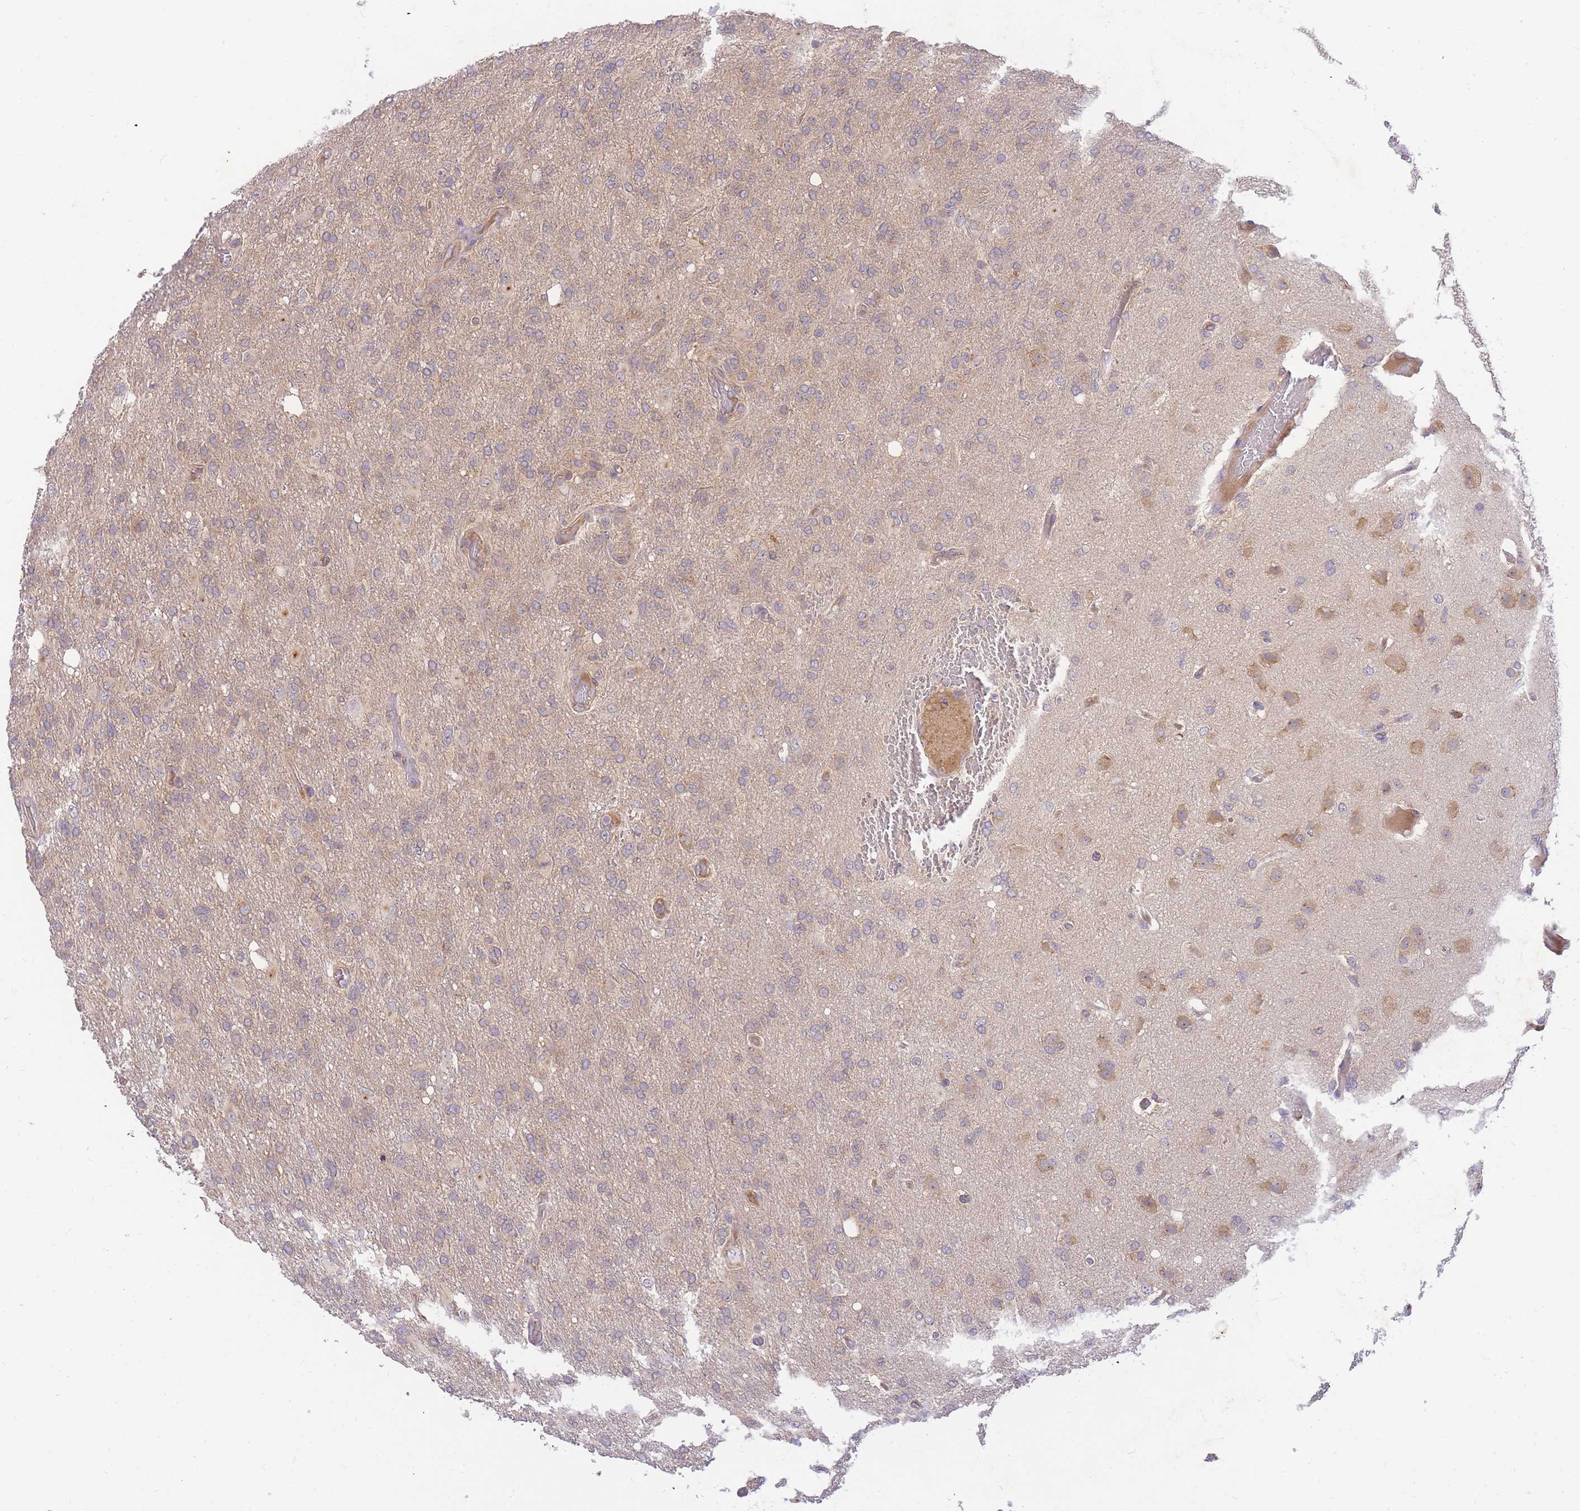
{"staining": {"intensity": "weak", "quantity": "<25%", "location": "cytoplasmic/membranous"}, "tissue": "glioma", "cell_type": "Tumor cells", "image_type": "cancer", "snomed": [{"axis": "morphology", "description": "Glioma, malignant, High grade"}, {"axis": "topography", "description": "Brain"}], "caption": "A photomicrograph of high-grade glioma (malignant) stained for a protein displays no brown staining in tumor cells.", "gene": "ZNF577", "patient": {"sex": "female", "age": 74}}